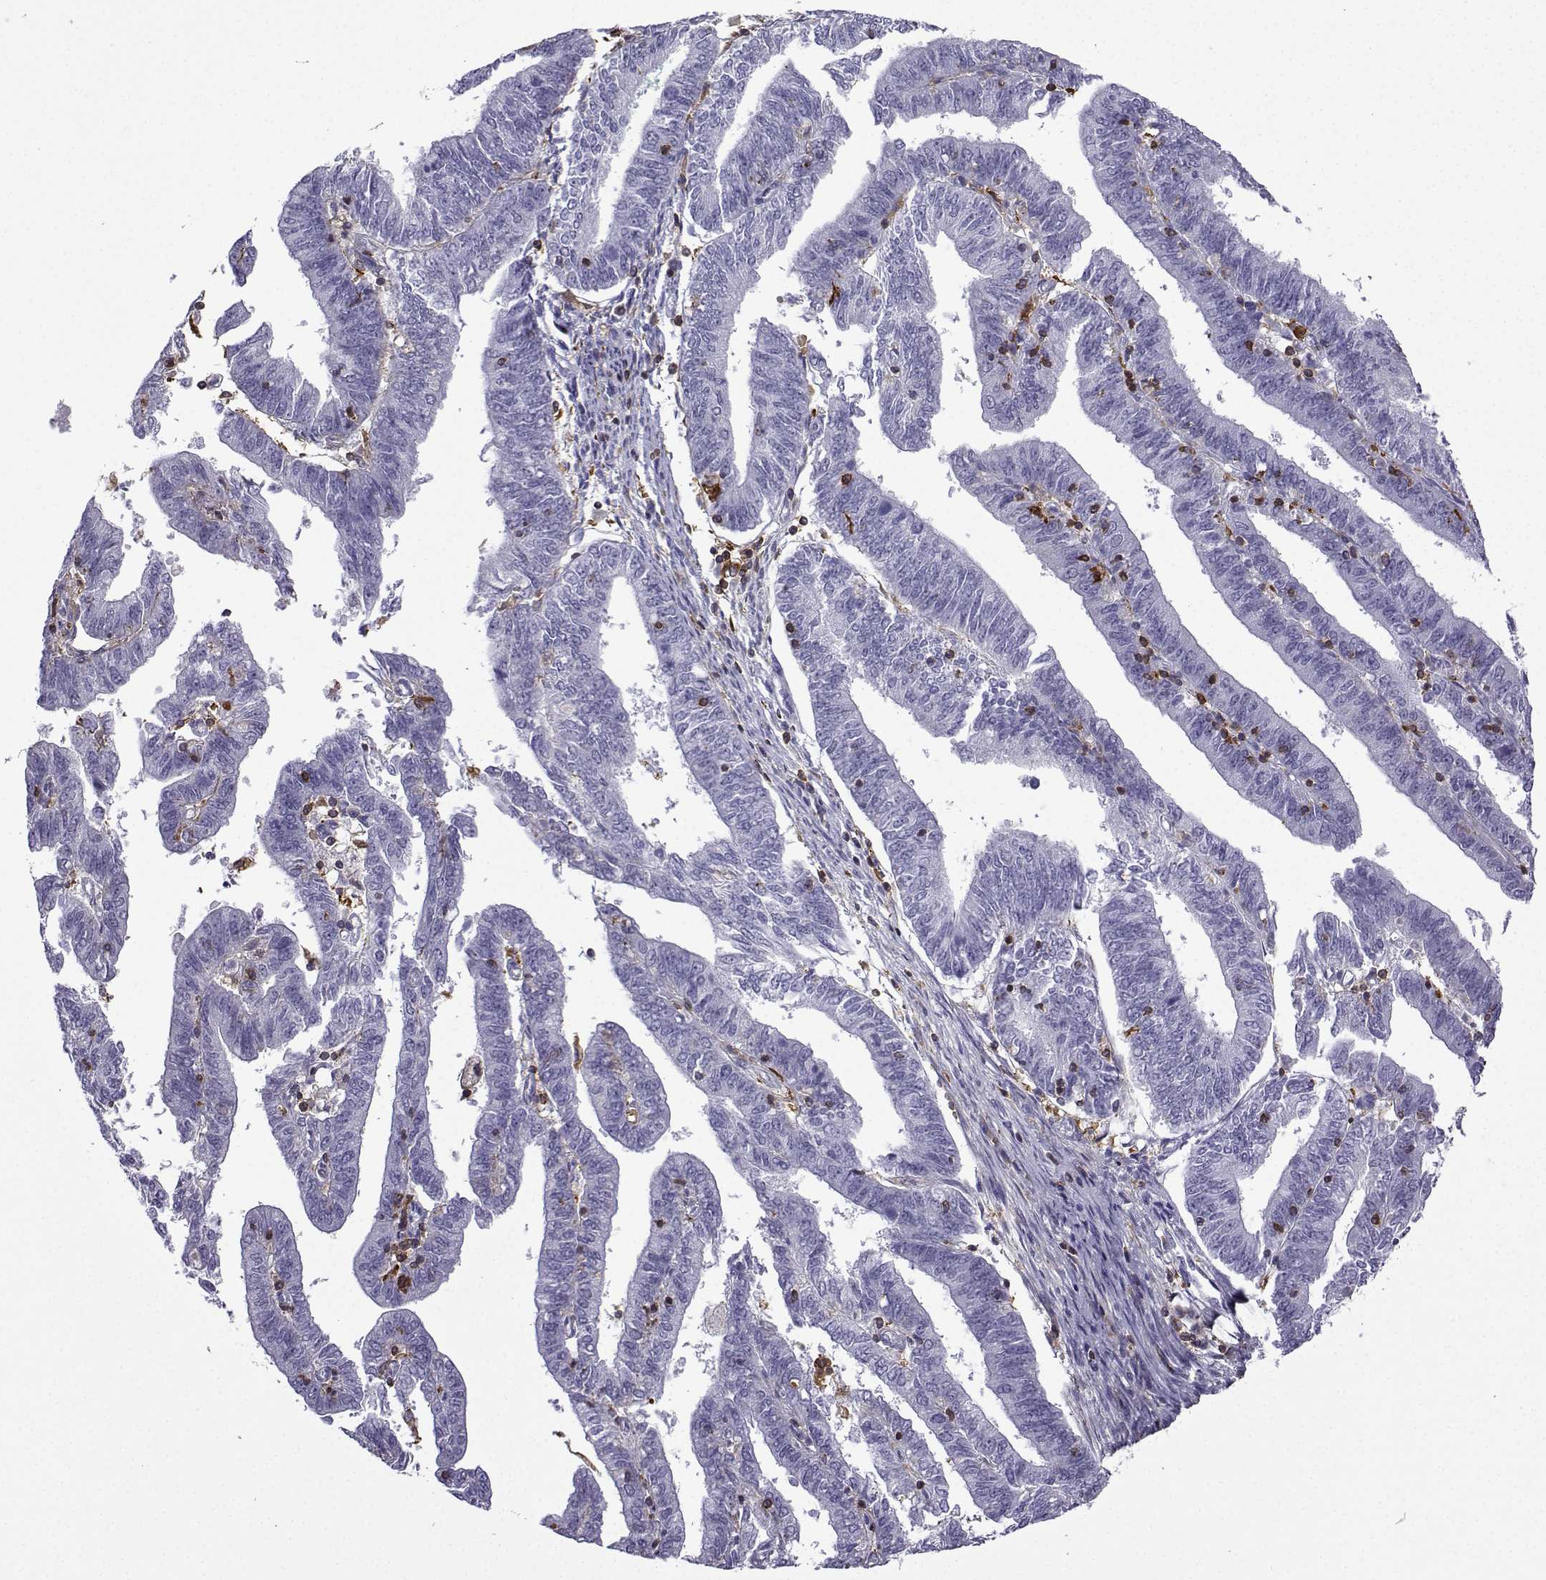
{"staining": {"intensity": "negative", "quantity": "none", "location": "none"}, "tissue": "endometrial cancer", "cell_type": "Tumor cells", "image_type": "cancer", "snomed": [{"axis": "morphology", "description": "Adenocarcinoma, NOS"}, {"axis": "topography", "description": "Endometrium"}], "caption": "Immunohistochemical staining of endometrial adenocarcinoma demonstrates no significant staining in tumor cells.", "gene": "DOCK10", "patient": {"sex": "female", "age": 82}}